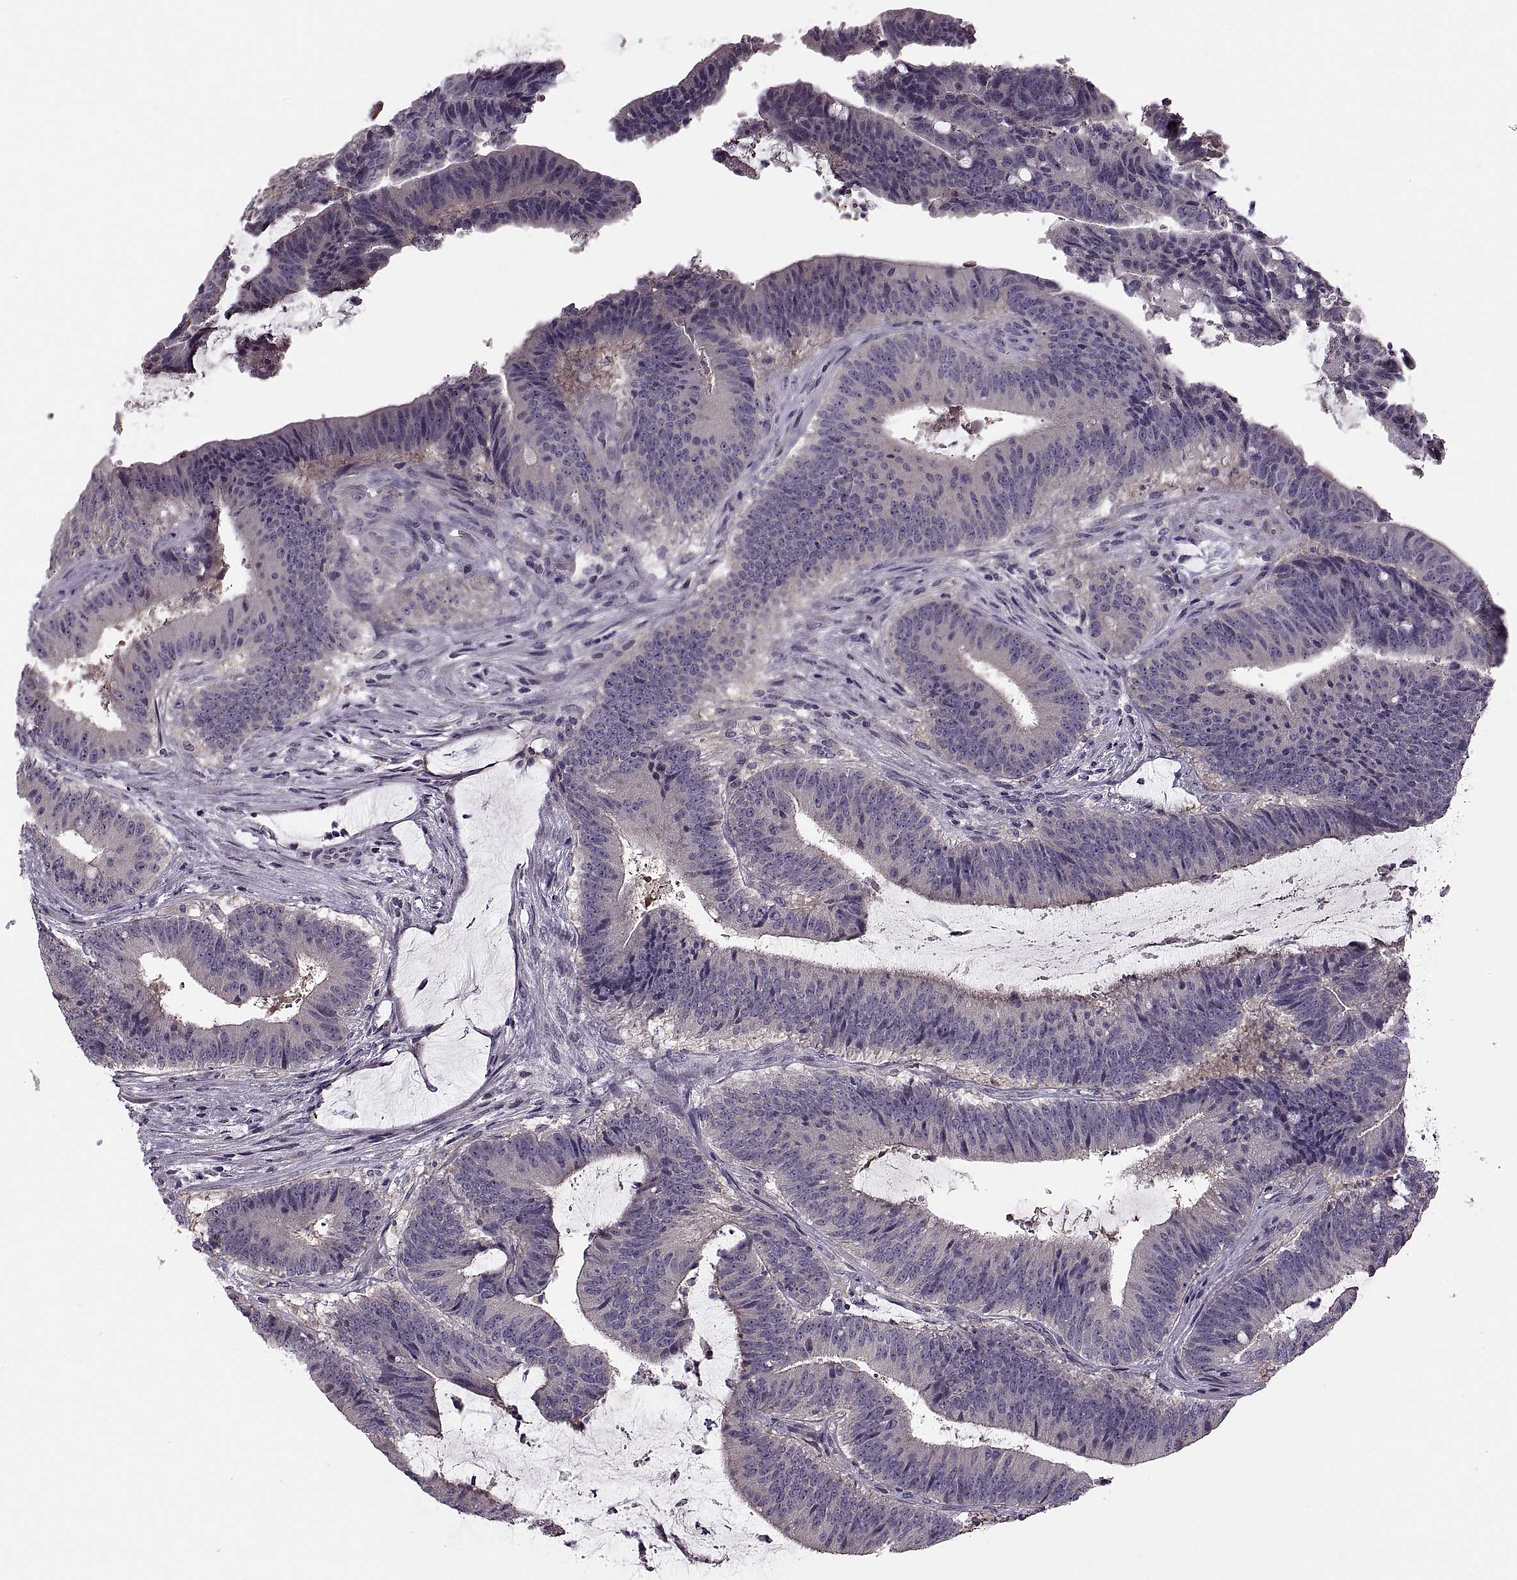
{"staining": {"intensity": "negative", "quantity": "none", "location": "none"}, "tissue": "colorectal cancer", "cell_type": "Tumor cells", "image_type": "cancer", "snomed": [{"axis": "morphology", "description": "Adenocarcinoma, NOS"}, {"axis": "topography", "description": "Colon"}], "caption": "DAB (3,3'-diaminobenzidine) immunohistochemical staining of adenocarcinoma (colorectal) exhibits no significant staining in tumor cells.", "gene": "PRSS54", "patient": {"sex": "female", "age": 43}}